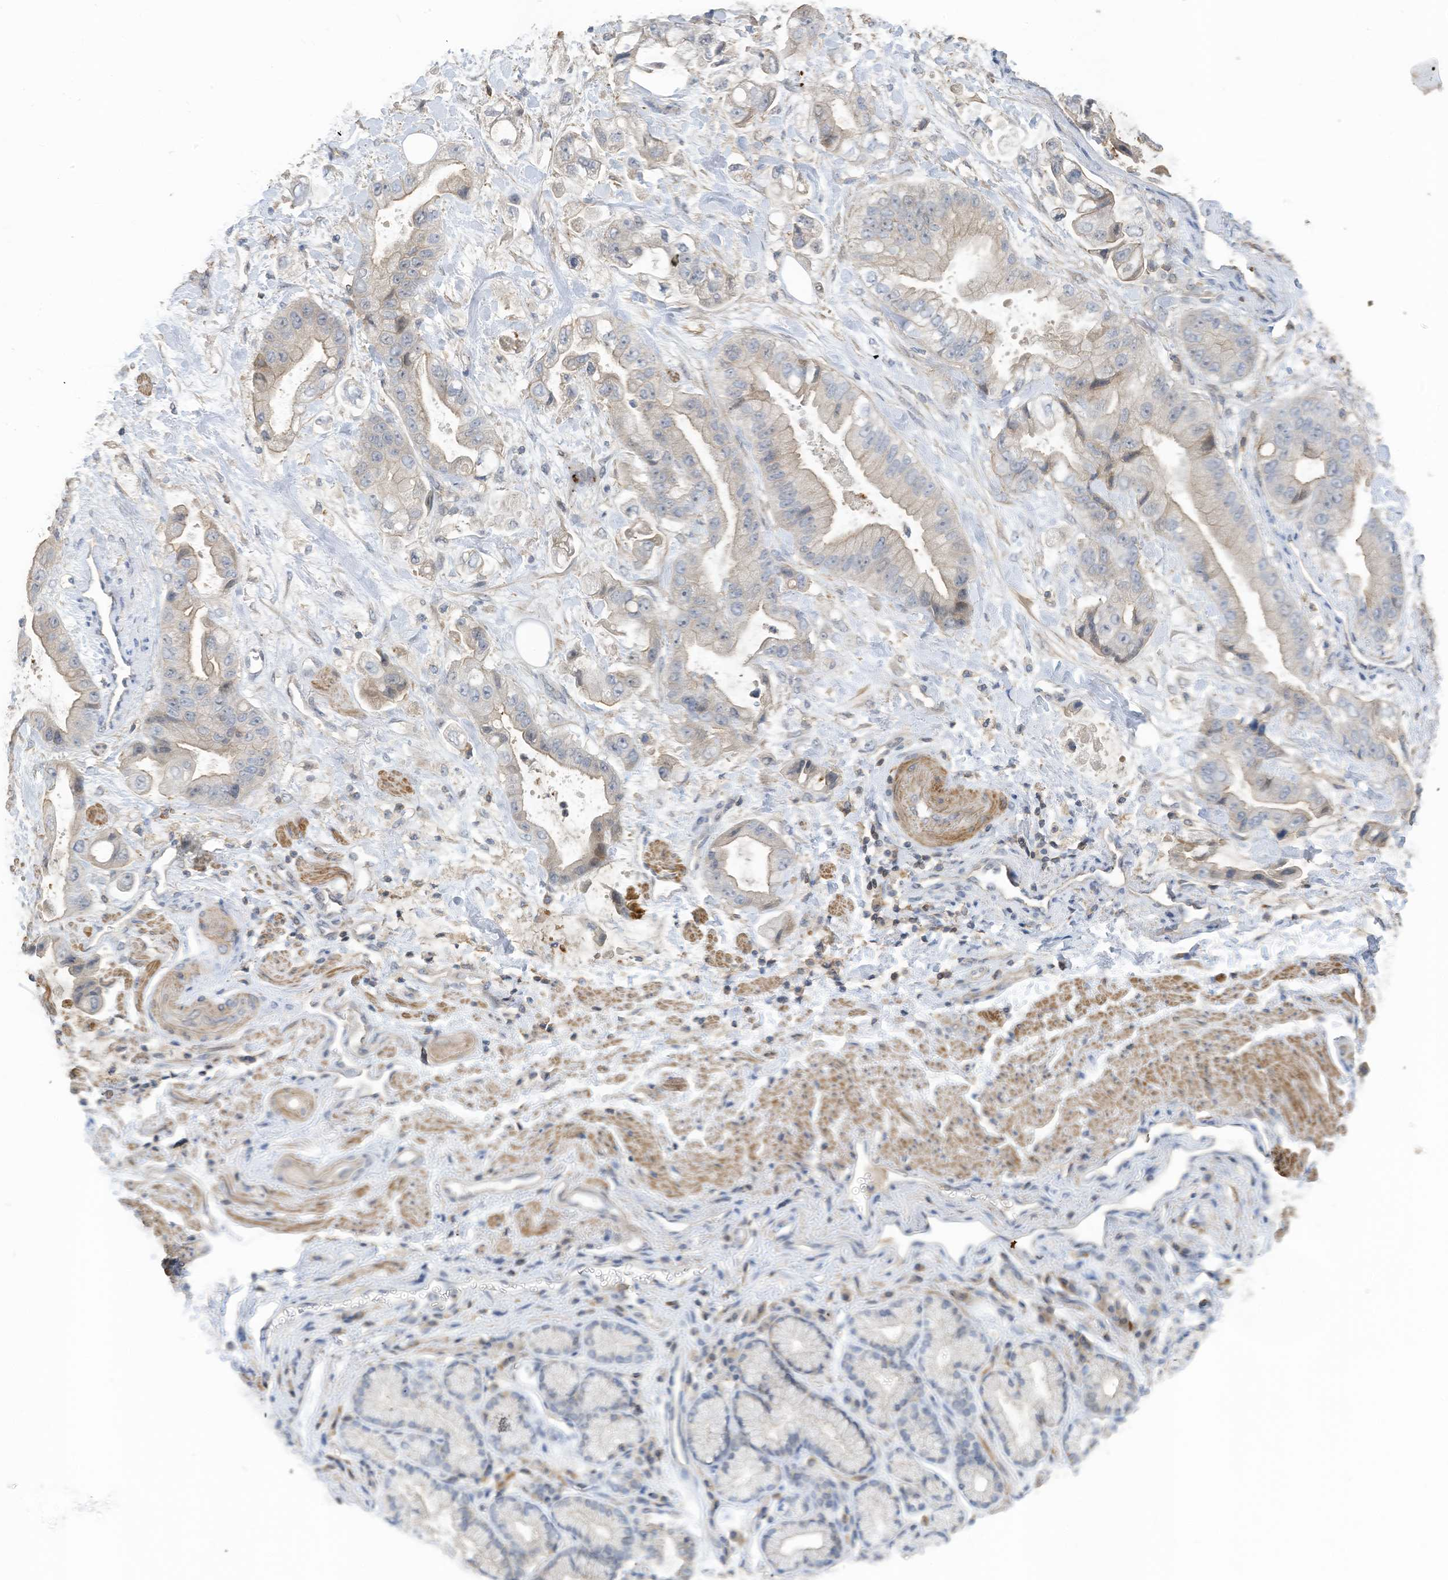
{"staining": {"intensity": "negative", "quantity": "none", "location": "none"}, "tissue": "stomach cancer", "cell_type": "Tumor cells", "image_type": "cancer", "snomed": [{"axis": "morphology", "description": "Adenocarcinoma, NOS"}, {"axis": "topography", "description": "Stomach"}], "caption": "A micrograph of human stomach cancer is negative for staining in tumor cells.", "gene": "SLFN14", "patient": {"sex": "male", "age": 62}}